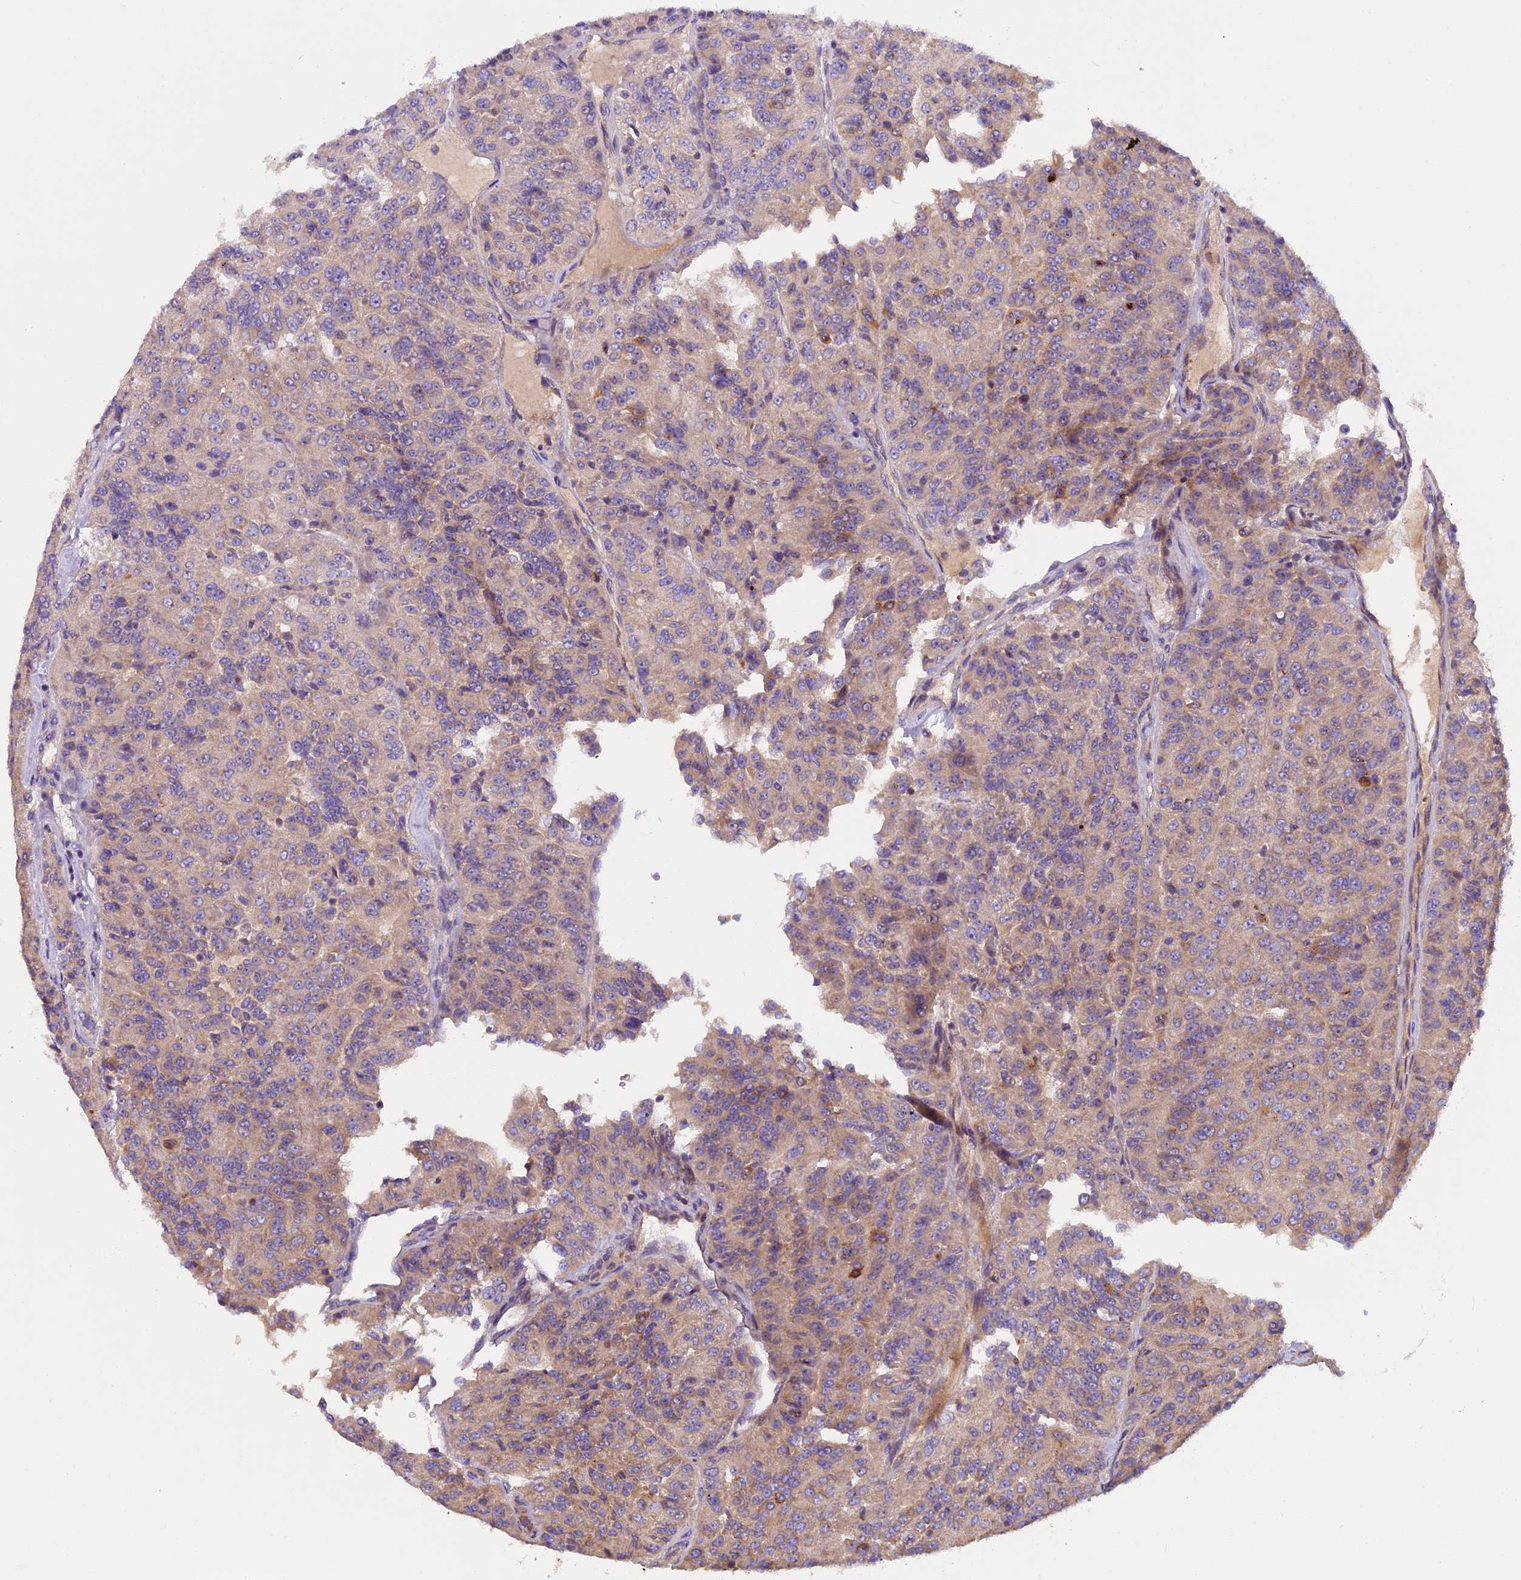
{"staining": {"intensity": "weak", "quantity": "25%-75%", "location": "cytoplasmic/membranous"}, "tissue": "renal cancer", "cell_type": "Tumor cells", "image_type": "cancer", "snomed": [{"axis": "morphology", "description": "Adenocarcinoma, NOS"}, {"axis": "topography", "description": "Kidney"}], "caption": "Immunohistochemical staining of renal cancer (adenocarcinoma) demonstrates low levels of weak cytoplasmic/membranous expression in approximately 25%-75% of tumor cells.", "gene": "FRY", "patient": {"sex": "female", "age": 63}}